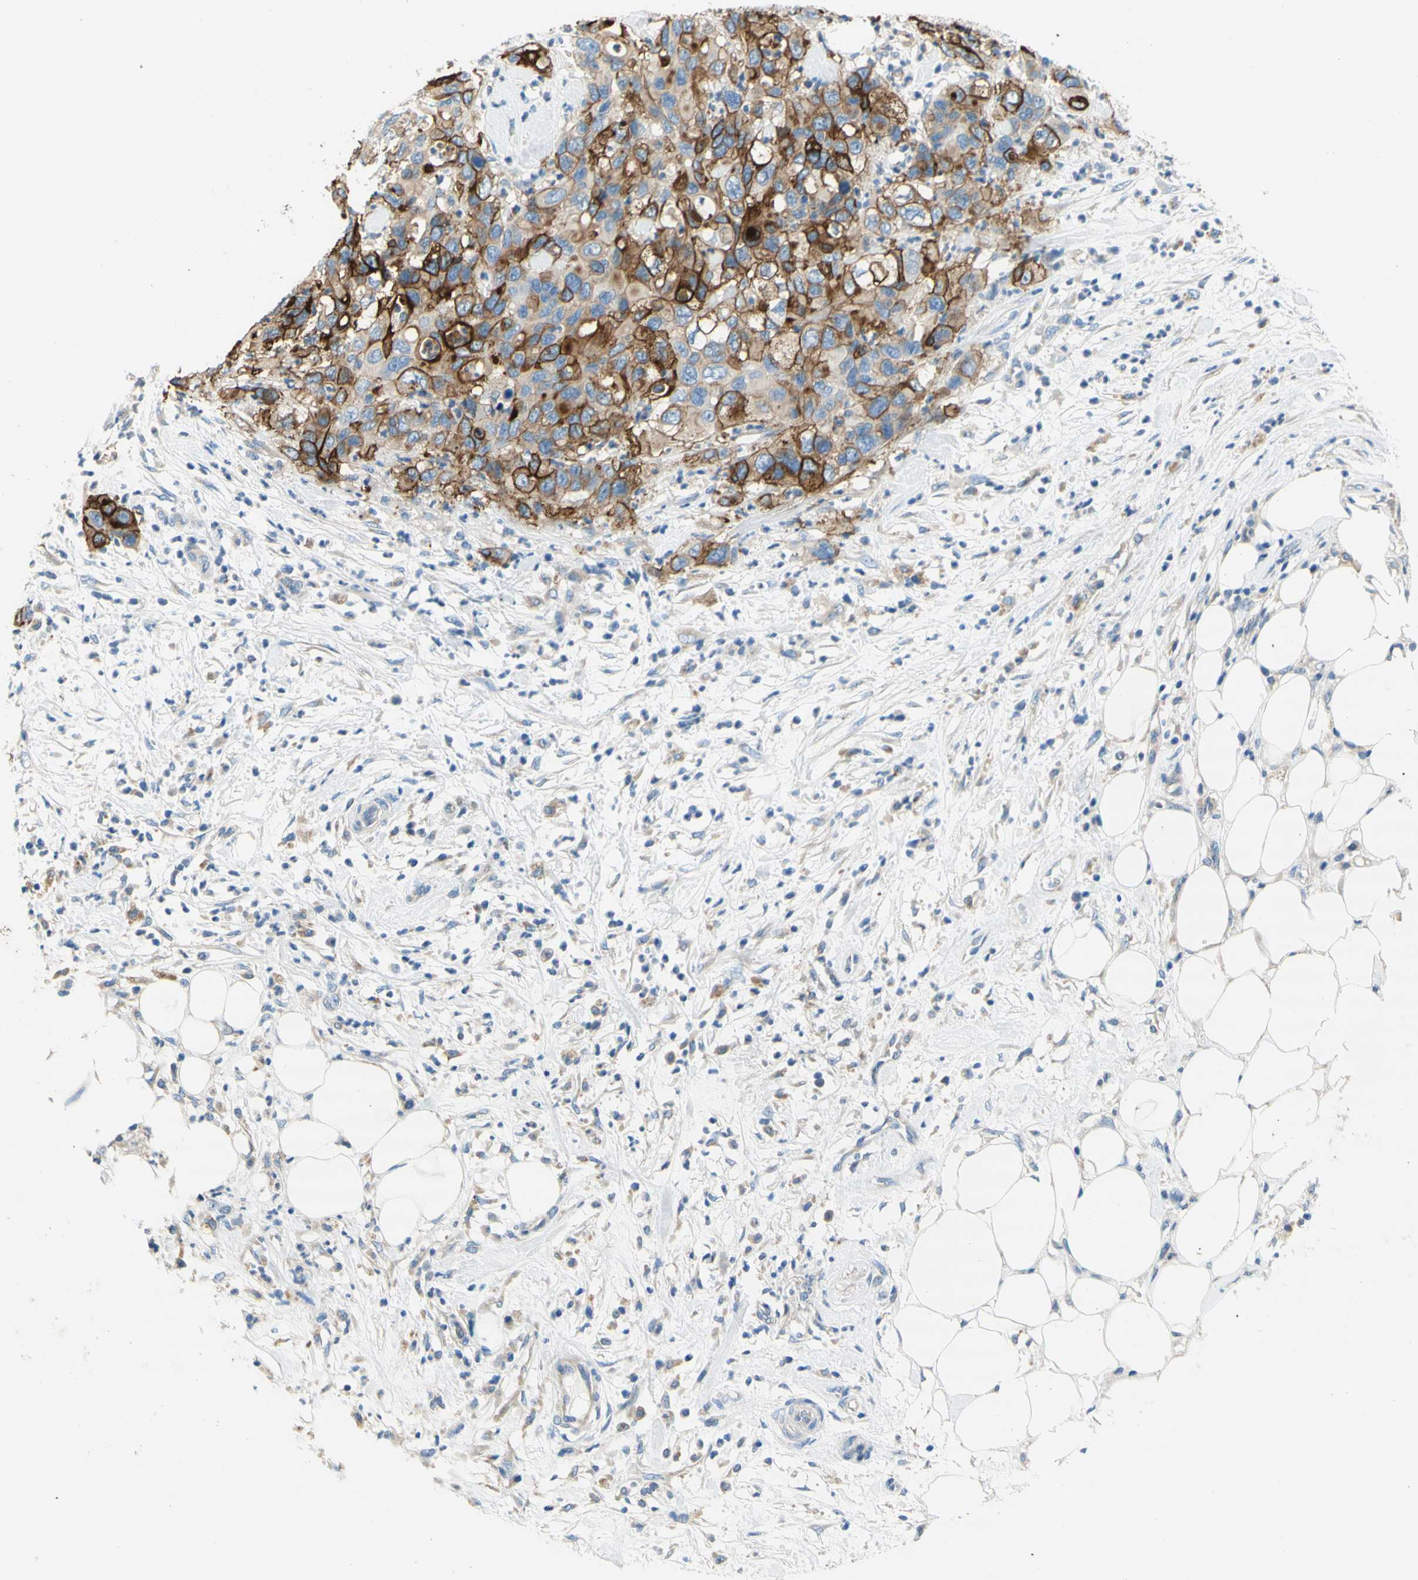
{"staining": {"intensity": "strong", "quantity": "25%-75%", "location": "cytoplasmic/membranous"}, "tissue": "pancreatic cancer", "cell_type": "Tumor cells", "image_type": "cancer", "snomed": [{"axis": "morphology", "description": "Adenocarcinoma, NOS"}, {"axis": "topography", "description": "Pancreas"}], "caption": "High-power microscopy captured an IHC image of adenocarcinoma (pancreatic), revealing strong cytoplasmic/membranous expression in about 25%-75% of tumor cells. Nuclei are stained in blue.", "gene": "F3", "patient": {"sex": "female", "age": 71}}